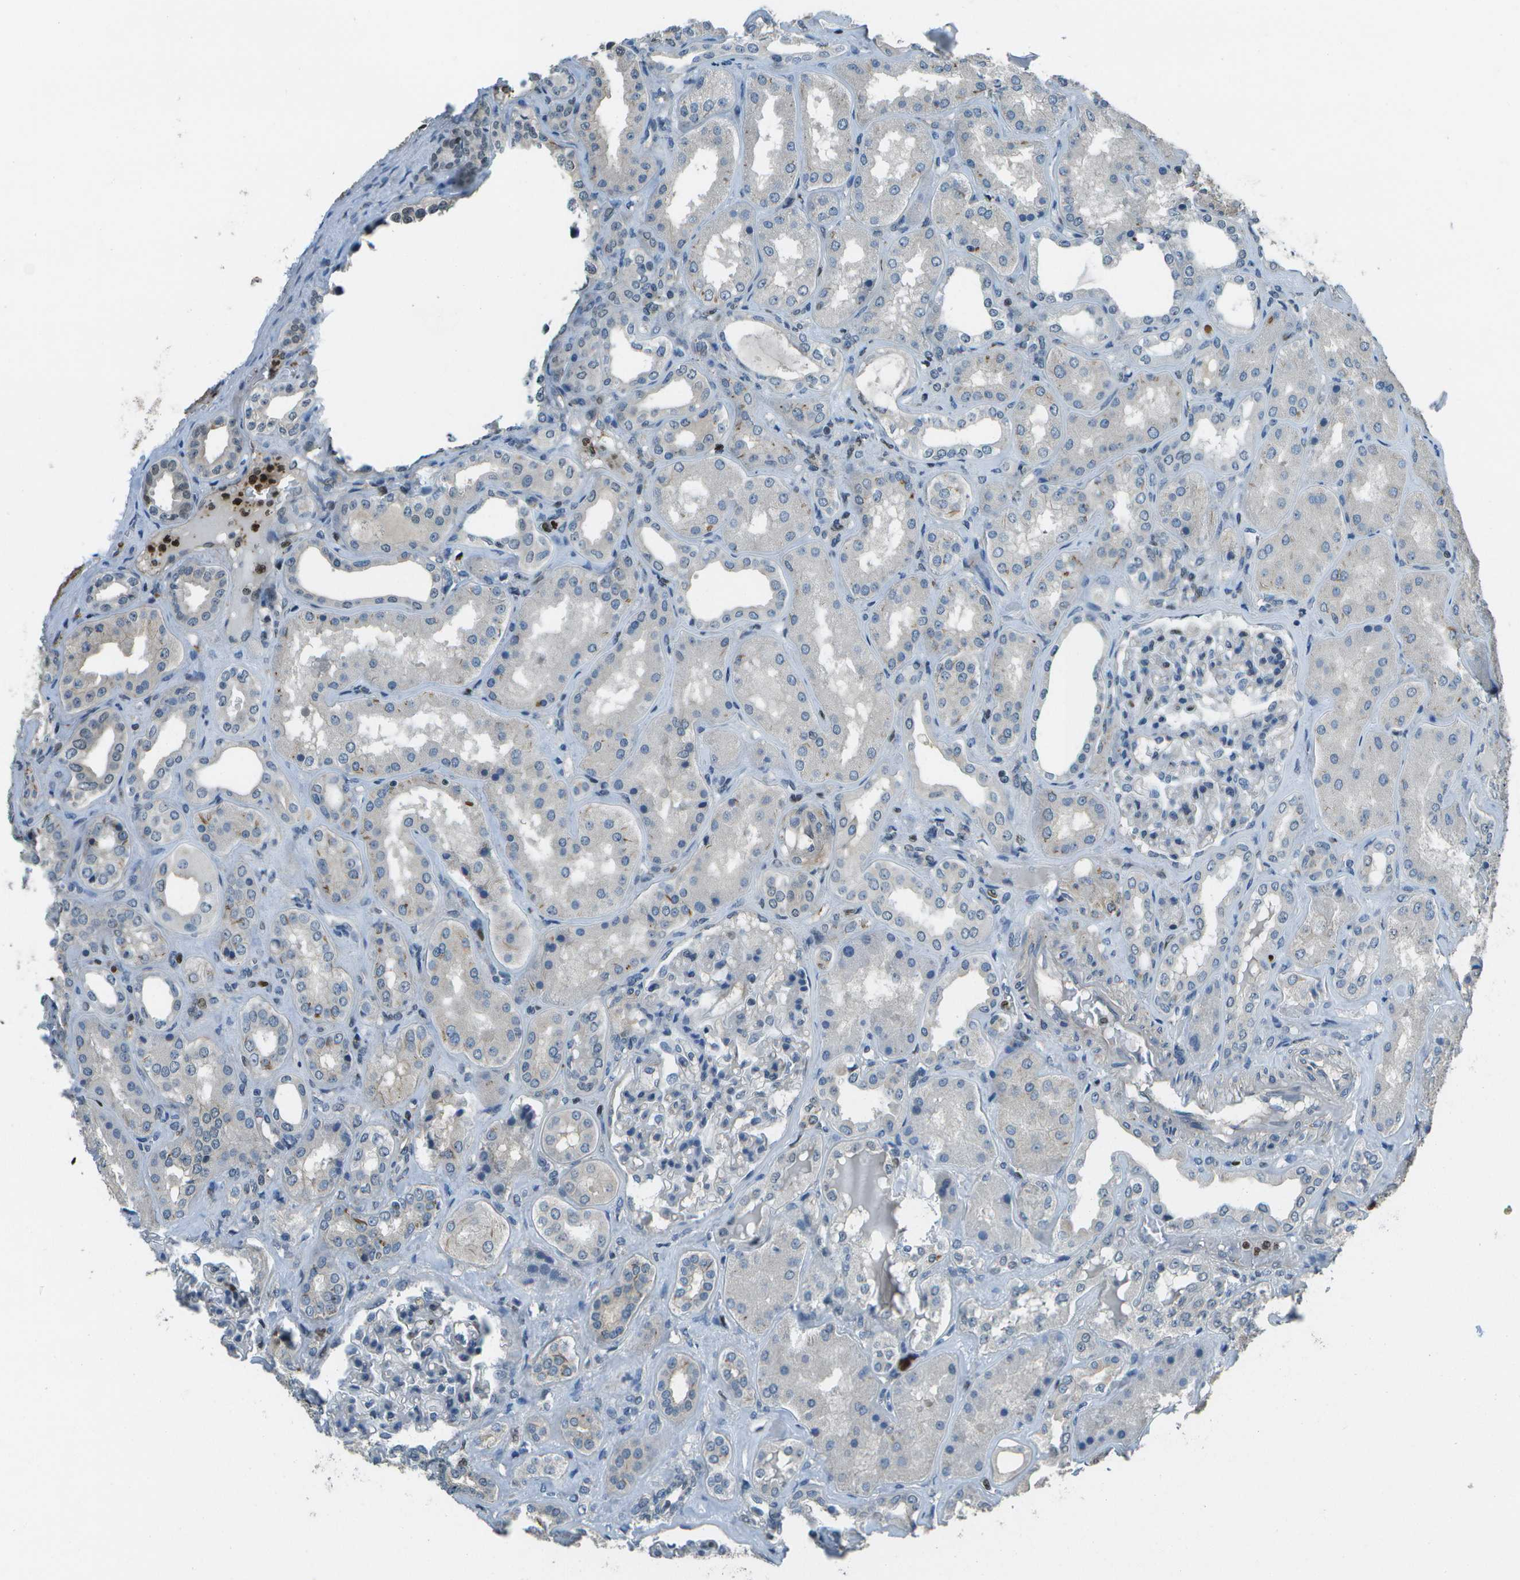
{"staining": {"intensity": "moderate", "quantity": "<25%", "location": "nuclear"}, "tissue": "kidney", "cell_type": "Cells in glomeruli", "image_type": "normal", "snomed": [{"axis": "morphology", "description": "Normal tissue, NOS"}, {"axis": "topography", "description": "Kidney"}], "caption": "Unremarkable kidney exhibits moderate nuclear expression in about <25% of cells in glomeruli, visualized by immunohistochemistry. Immunohistochemistry (ihc) stains the protein in brown and the nuclei are stained blue.", "gene": "PDLIM1", "patient": {"sex": "female", "age": 56}}